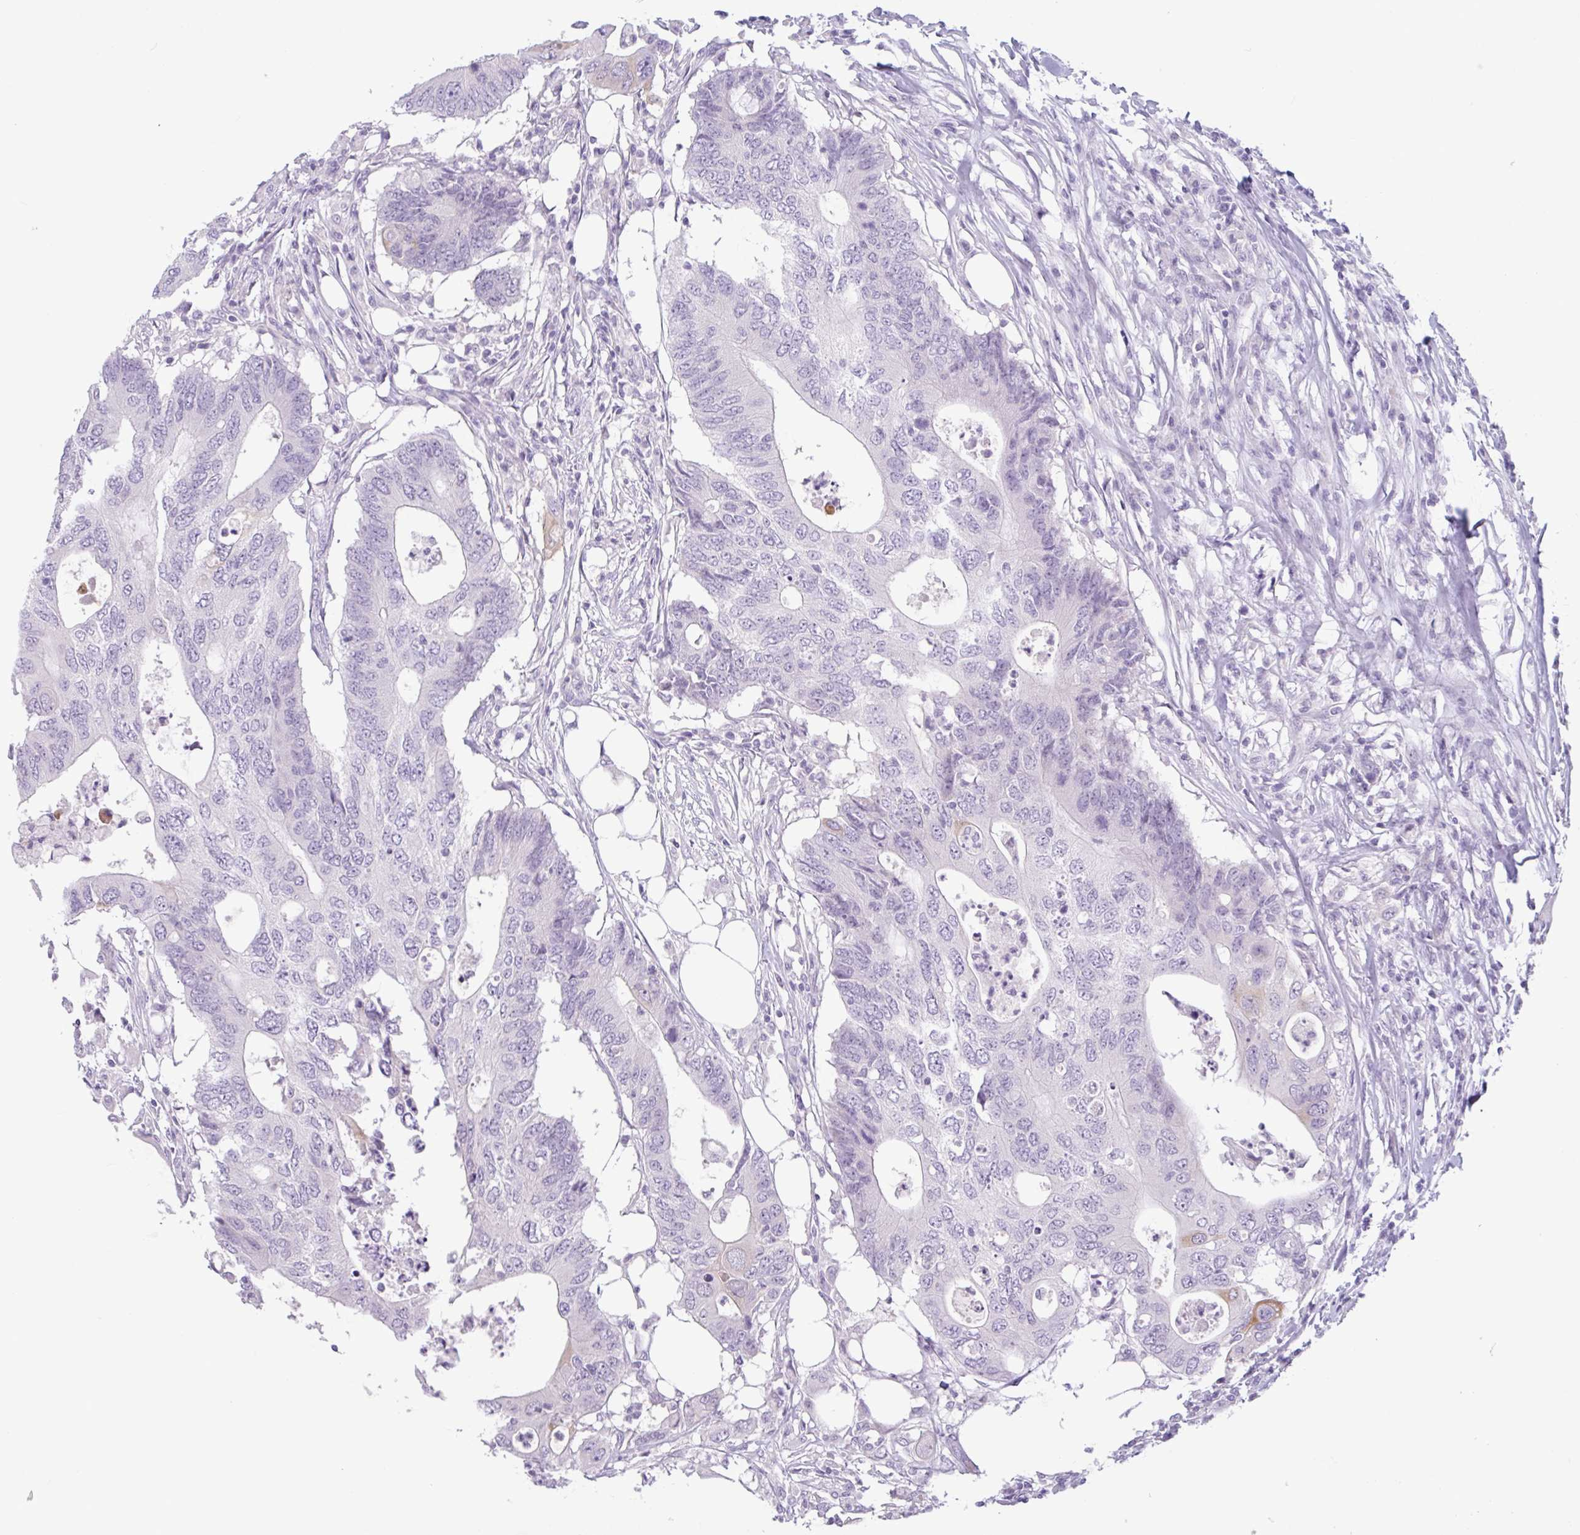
{"staining": {"intensity": "negative", "quantity": "none", "location": "none"}, "tissue": "colorectal cancer", "cell_type": "Tumor cells", "image_type": "cancer", "snomed": [{"axis": "morphology", "description": "Adenocarcinoma, NOS"}, {"axis": "topography", "description": "Colon"}], "caption": "Immunohistochemical staining of human colorectal cancer (adenocarcinoma) reveals no significant staining in tumor cells.", "gene": "CTSE", "patient": {"sex": "male", "age": 71}}